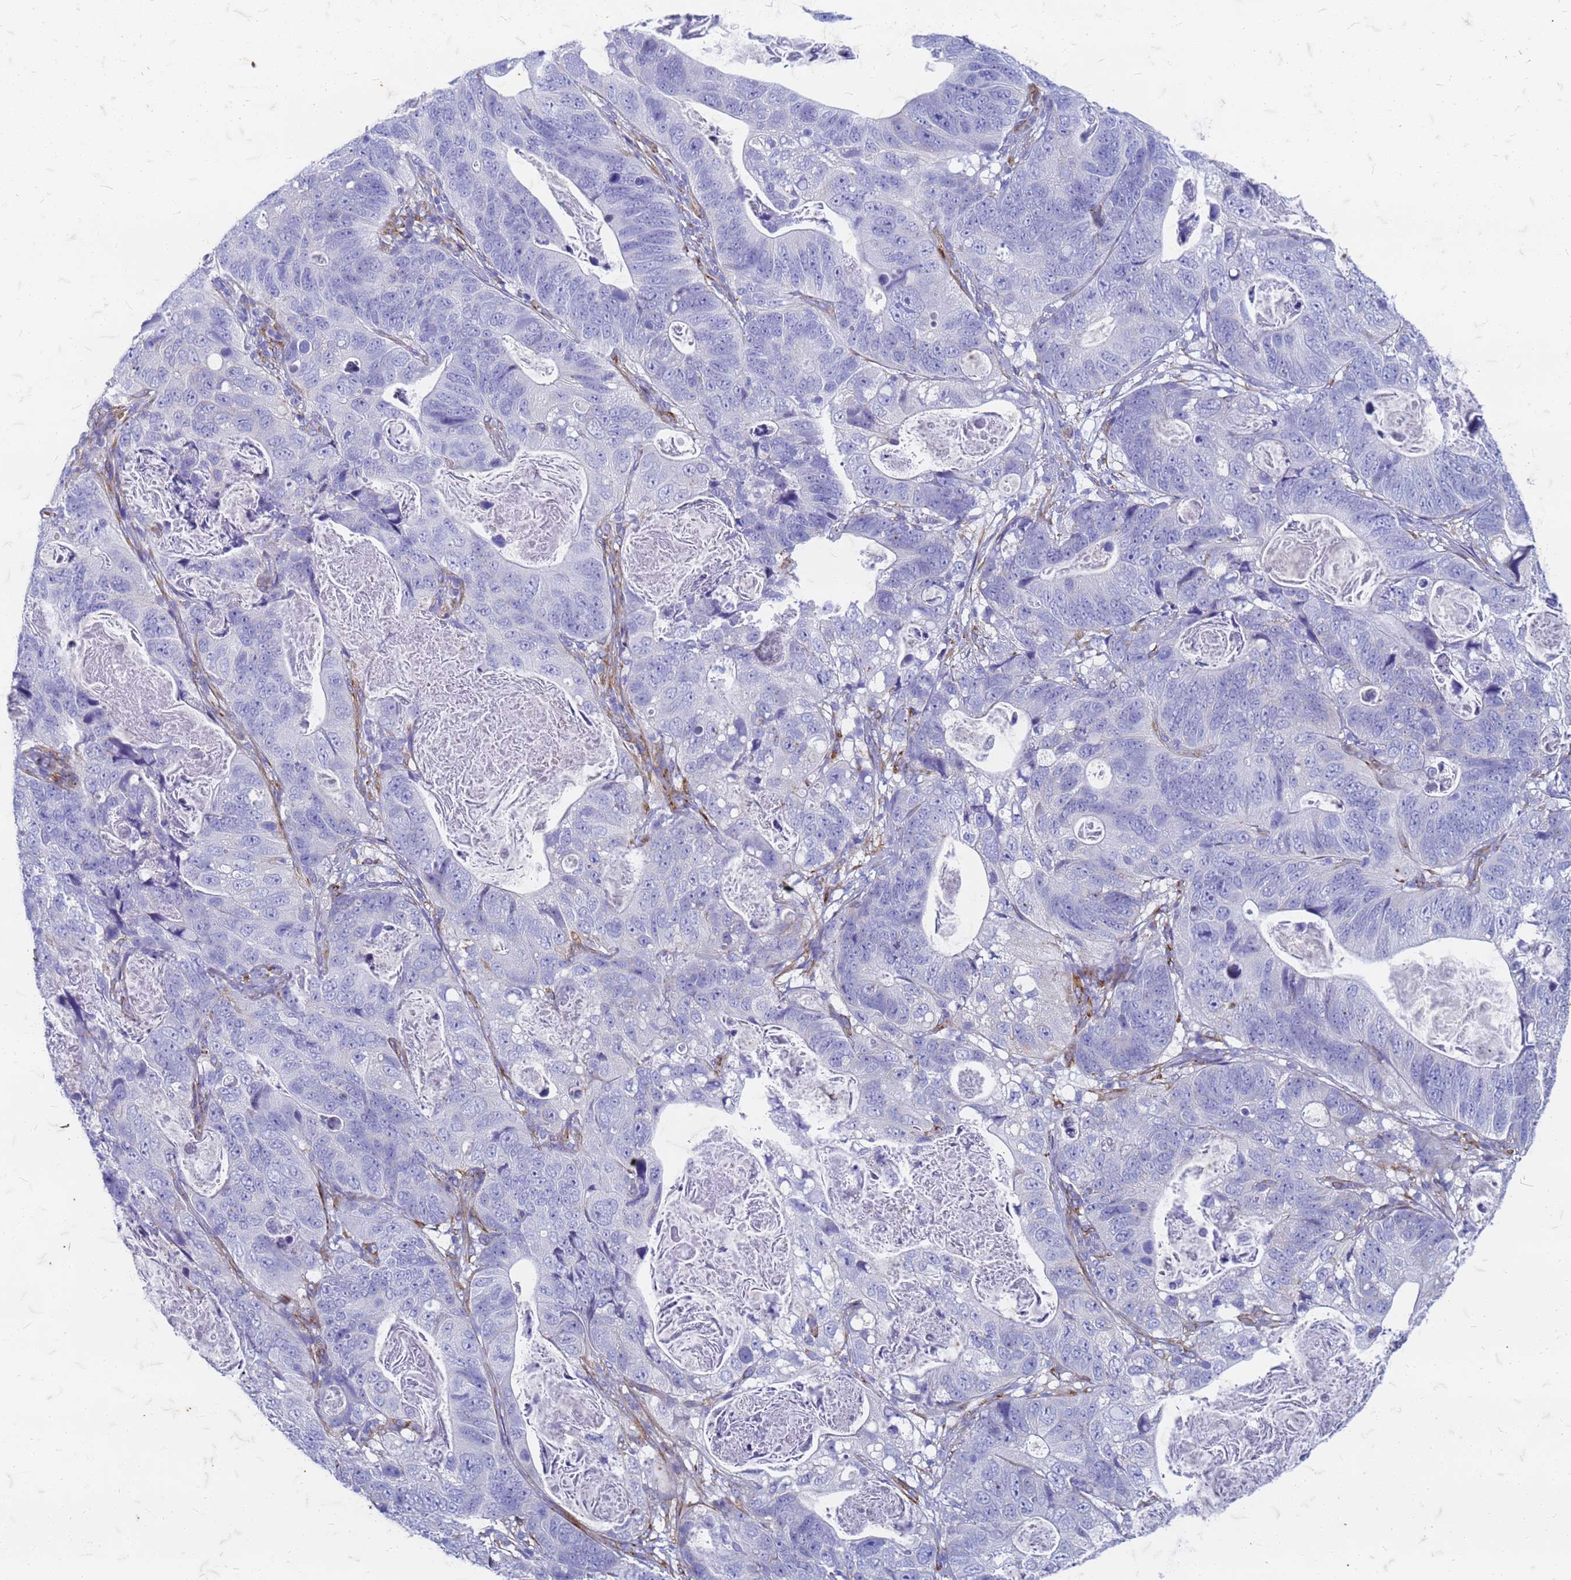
{"staining": {"intensity": "negative", "quantity": "none", "location": "none"}, "tissue": "stomach cancer", "cell_type": "Tumor cells", "image_type": "cancer", "snomed": [{"axis": "morphology", "description": "Normal tissue, NOS"}, {"axis": "morphology", "description": "Adenocarcinoma, NOS"}, {"axis": "topography", "description": "Stomach"}], "caption": "This is an immunohistochemistry histopathology image of stomach cancer. There is no staining in tumor cells.", "gene": "TRIM64B", "patient": {"sex": "female", "age": 89}}